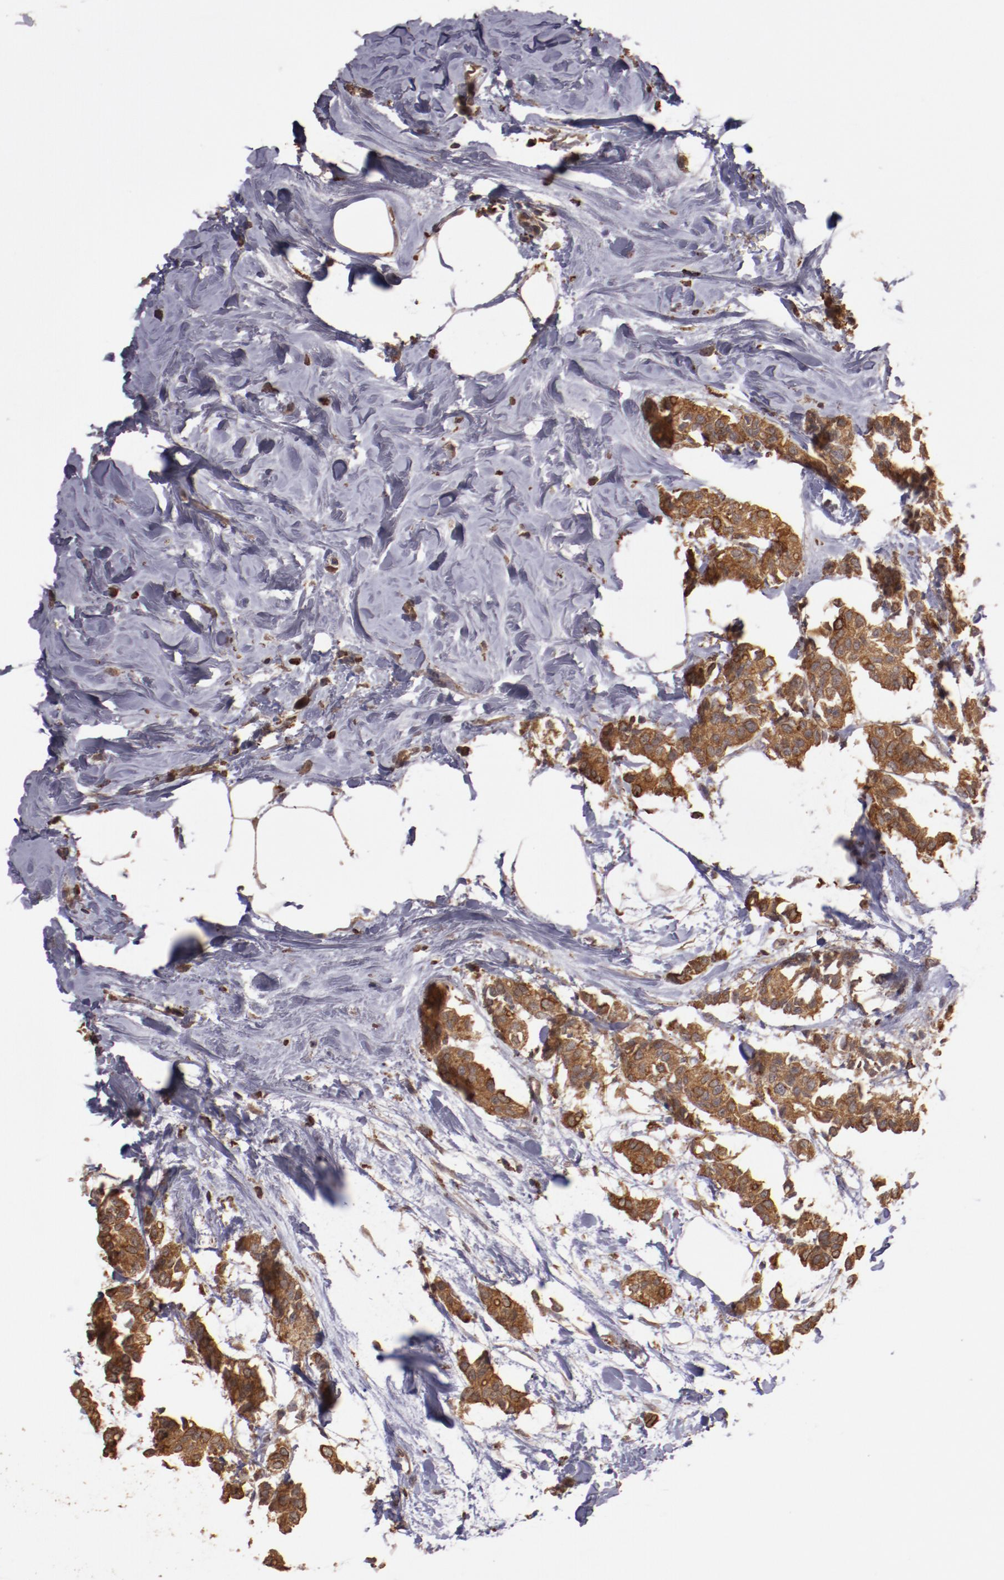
{"staining": {"intensity": "moderate", "quantity": ">75%", "location": "cytoplasmic/membranous"}, "tissue": "breast cancer", "cell_type": "Tumor cells", "image_type": "cancer", "snomed": [{"axis": "morphology", "description": "Duct carcinoma"}, {"axis": "topography", "description": "Breast"}], "caption": "The photomicrograph shows a brown stain indicating the presence of a protein in the cytoplasmic/membranous of tumor cells in invasive ductal carcinoma (breast). (DAB IHC, brown staining for protein, blue staining for nuclei).", "gene": "SRRD", "patient": {"sex": "female", "age": 84}}